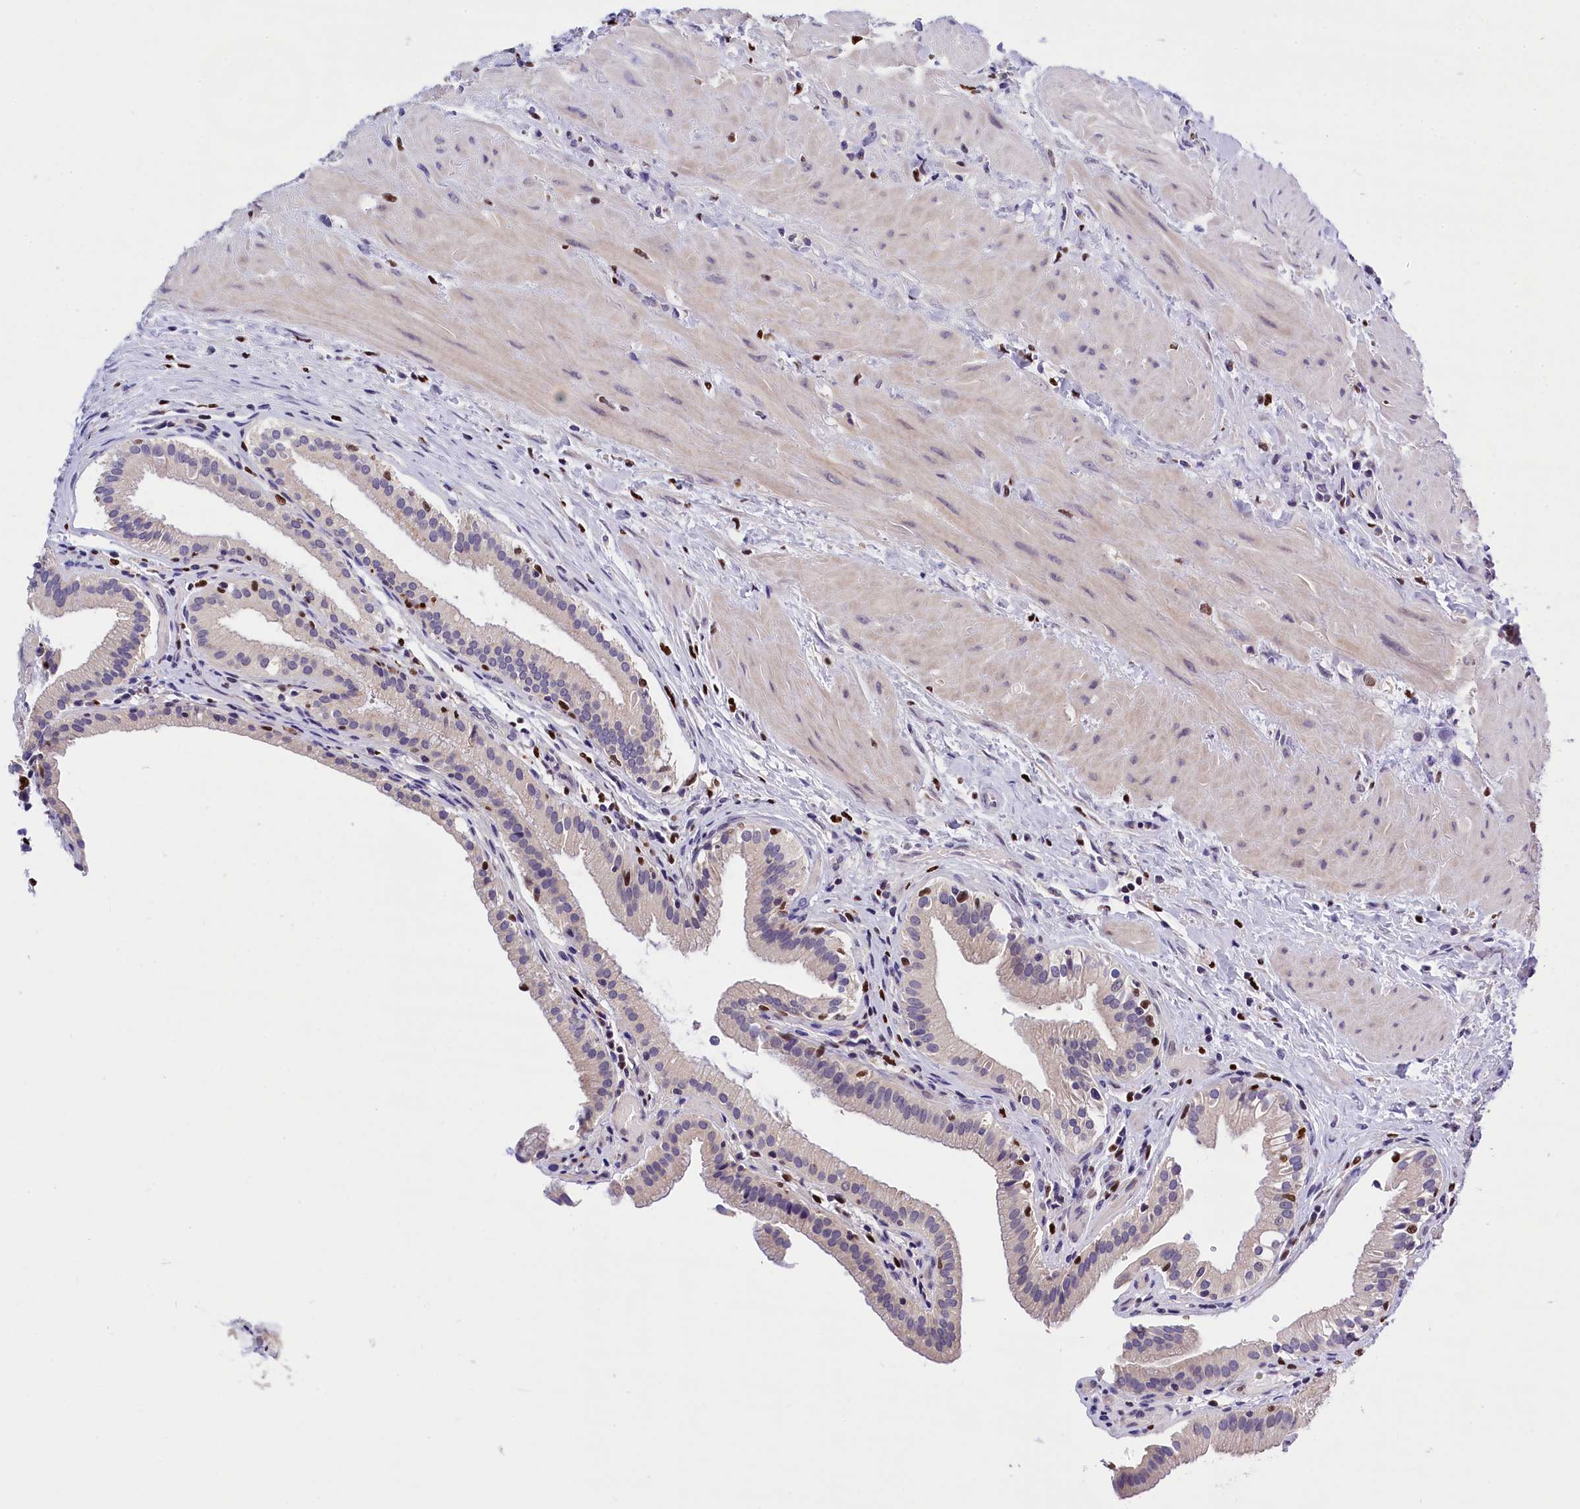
{"staining": {"intensity": "negative", "quantity": "none", "location": "none"}, "tissue": "gallbladder", "cell_type": "Glandular cells", "image_type": "normal", "snomed": [{"axis": "morphology", "description": "Normal tissue, NOS"}, {"axis": "topography", "description": "Gallbladder"}], "caption": "IHC image of normal human gallbladder stained for a protein (brown), which shows no positivity in glandular cells. (DAB IHC visualized using brightfield microscopy, high magnification).", "gene": "BTBD9", "patient": {"sex": "male", "age": 24}}